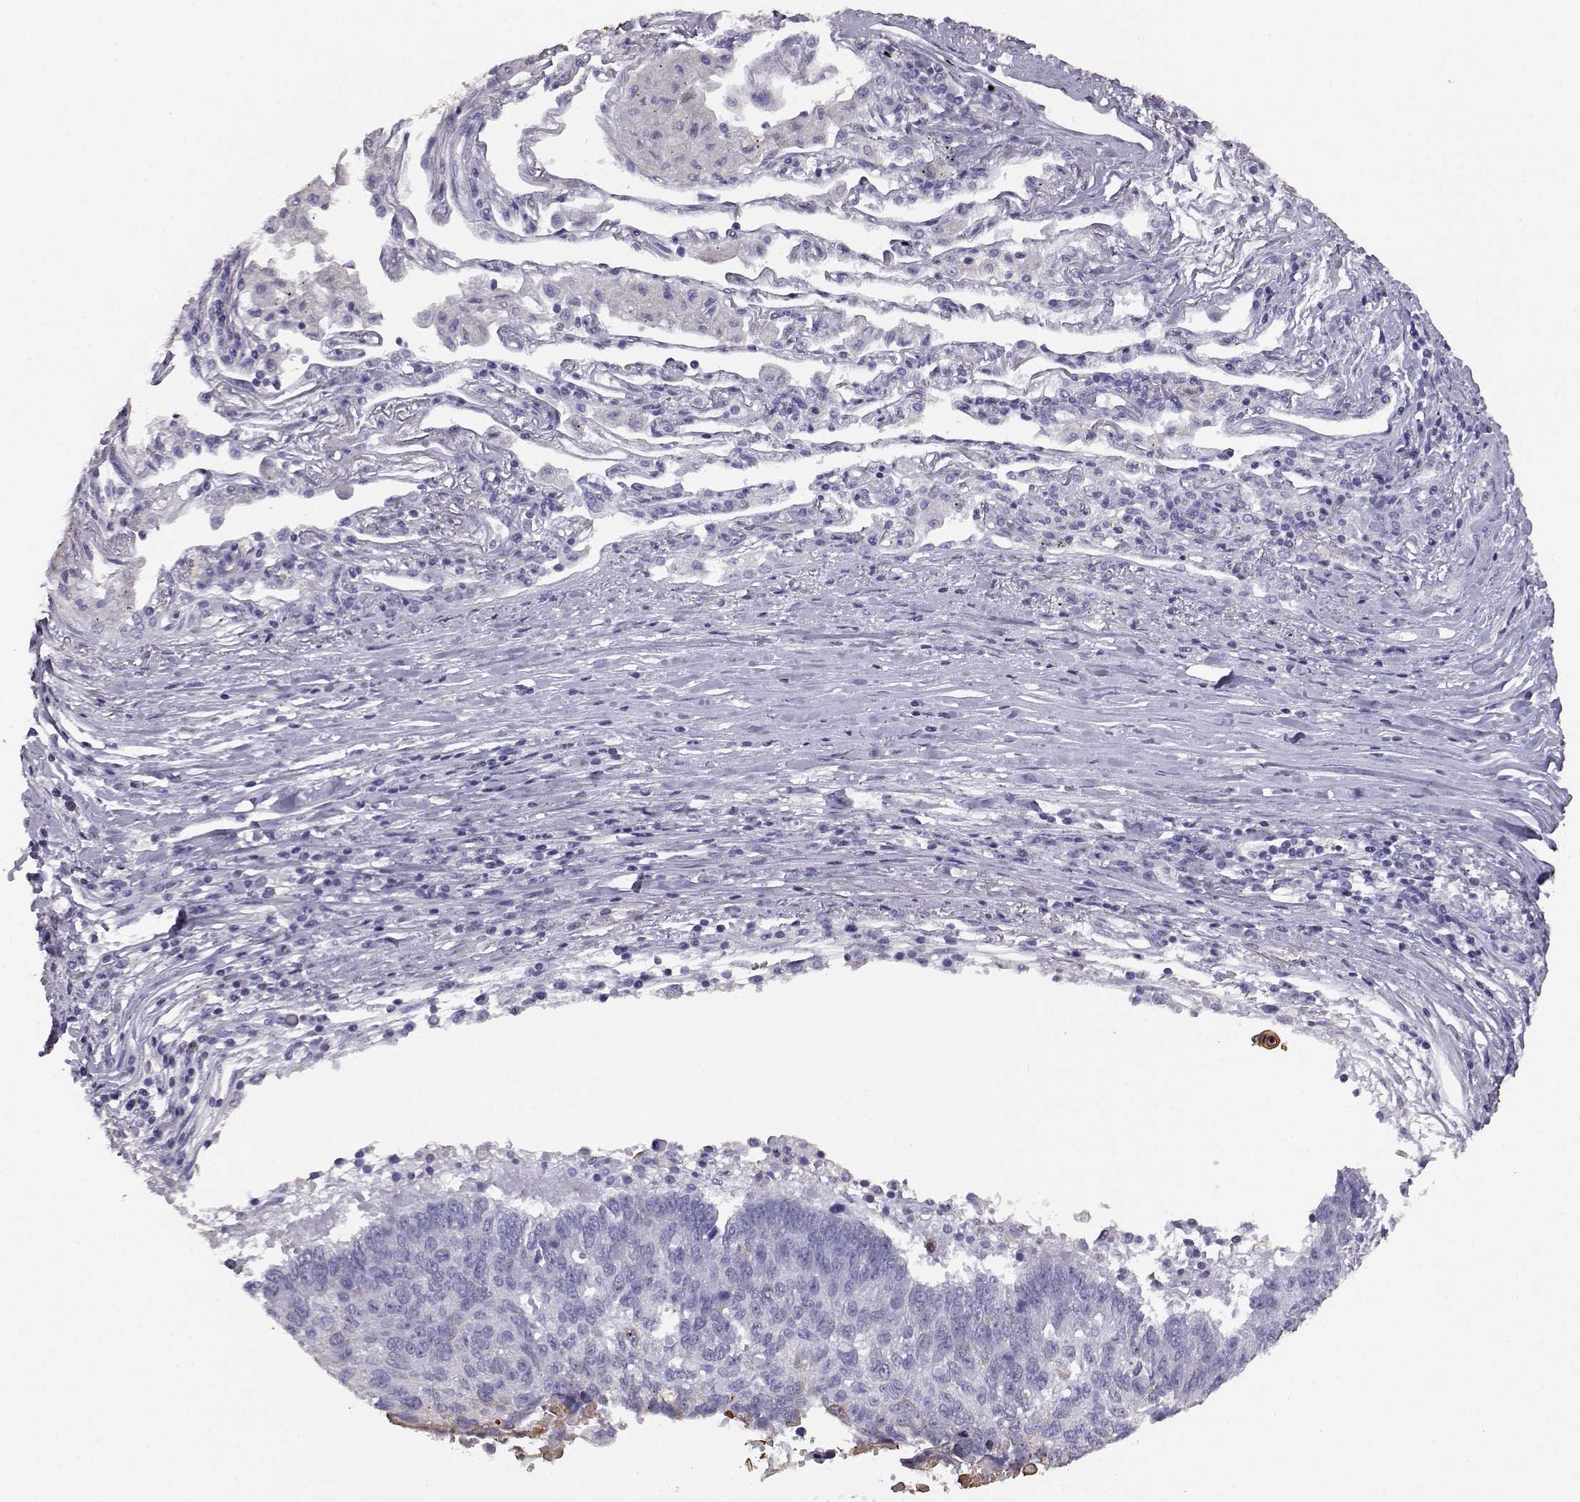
{"staining": {"intensity": "negative", "quantity": "none", "location": "none"}, "tissue": "lung cancer", "cell_type": "Tumor cells", "image_type": "cancer", "snomed": [{"axis": "morphology", "description": "Squamous cell carcinoma, NOS"}, {"axis": "topography", "description": "Lung"}], "caption": "Lung squamous cell carcinoma was stained to show a protein in brown. There is no significant positivity in tumor cells.", "gene": "AKR1B1", "patient": {"sex": "male", "age": 73}}